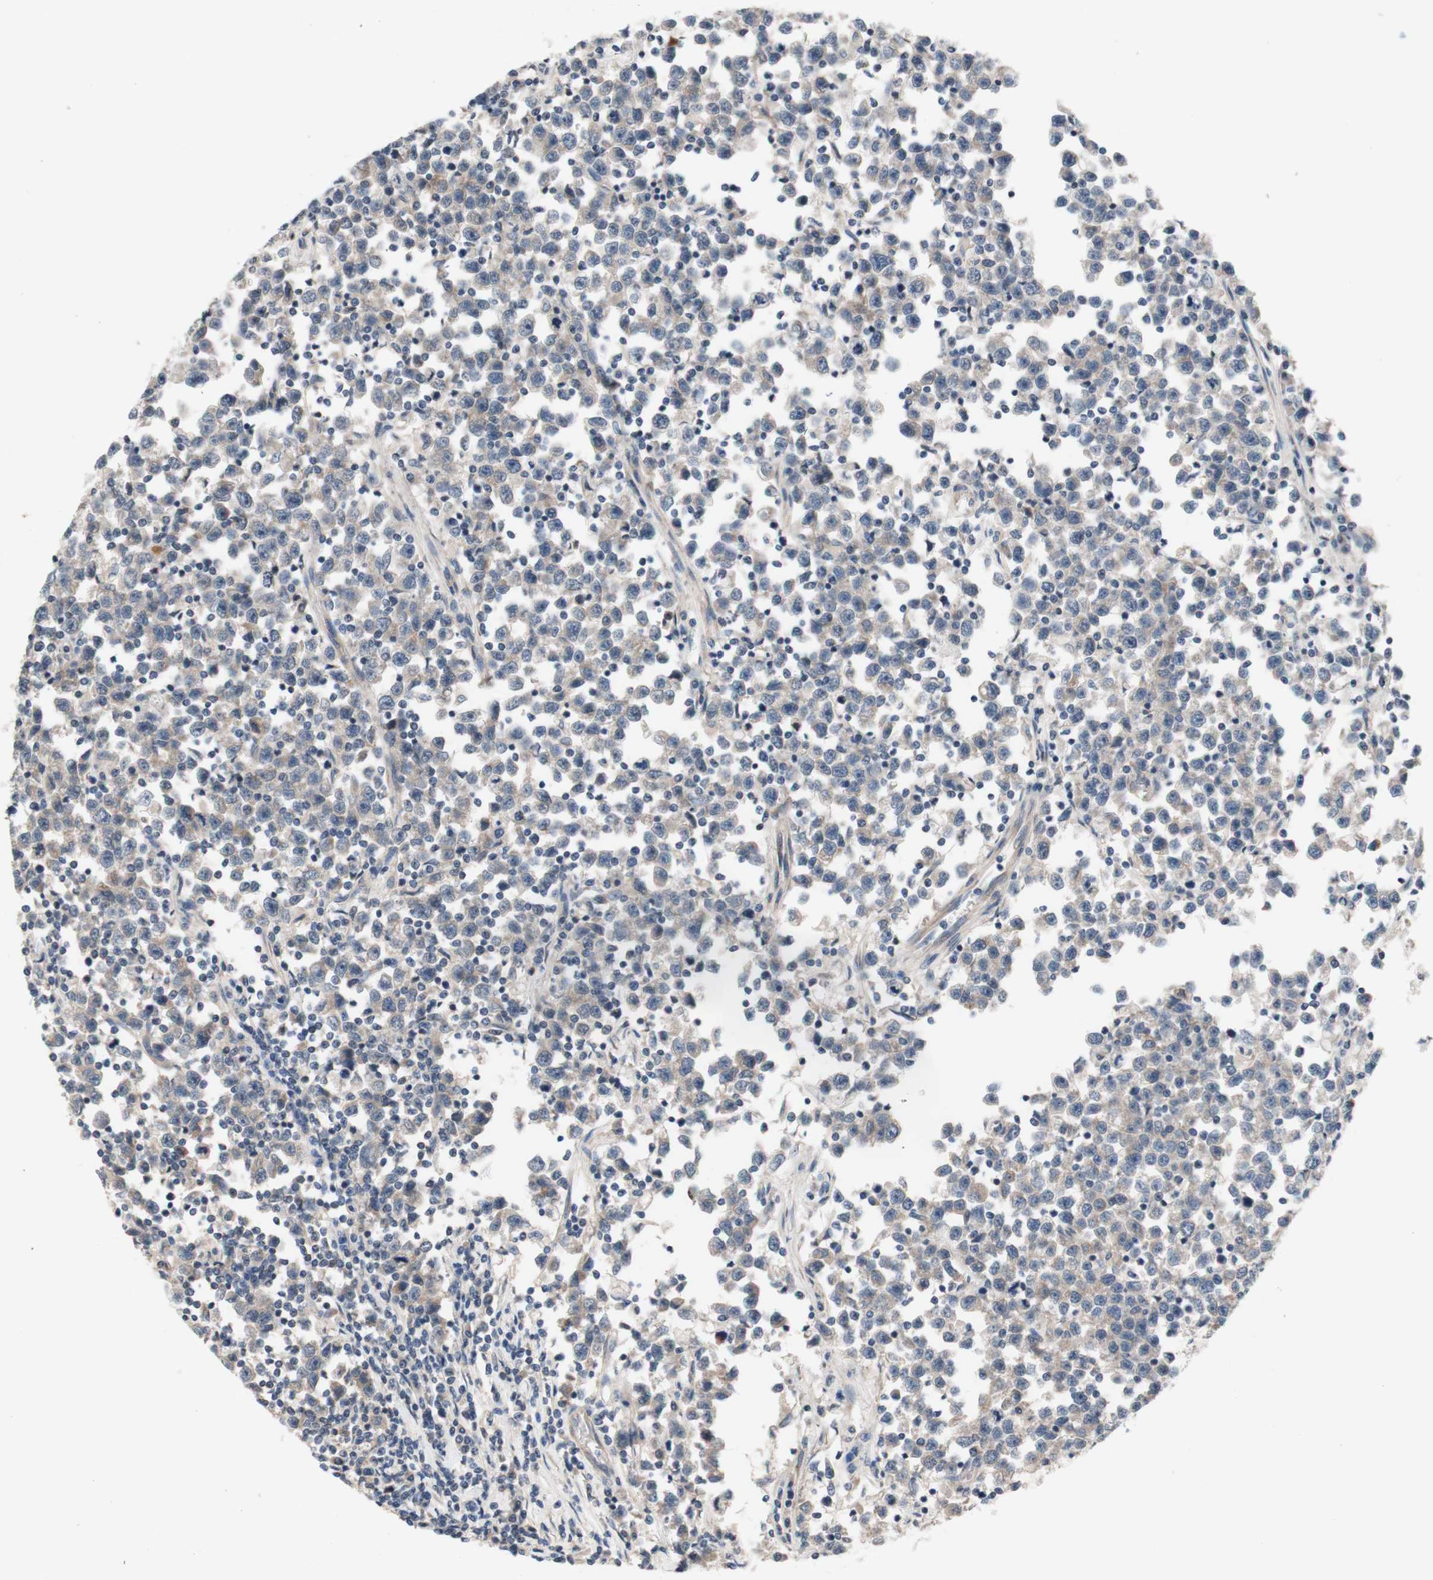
{"staining": {"intensity": "weak", "quantity": "25%-75%", "location": "cytoplasmic/membranous"}, "tissue": "testis cancer", "cell_type": "Tumor cells", "image_type": "cancer", "snomed": [{"axis": "morphology", "description": "Seminoma, NOS"}, {"axis": "topography", "description": "Testis"}], "caption": "Testis cancer stained with DAB (3,3'-diaminobenzidine) immunohistochemistry (IHC) exhibits low levels of weak cytoplasmic/membranous expression in about 25%-75% of tumor cells.", "gene": "CD55", "patient": {"sex": "male", "age": 43}}